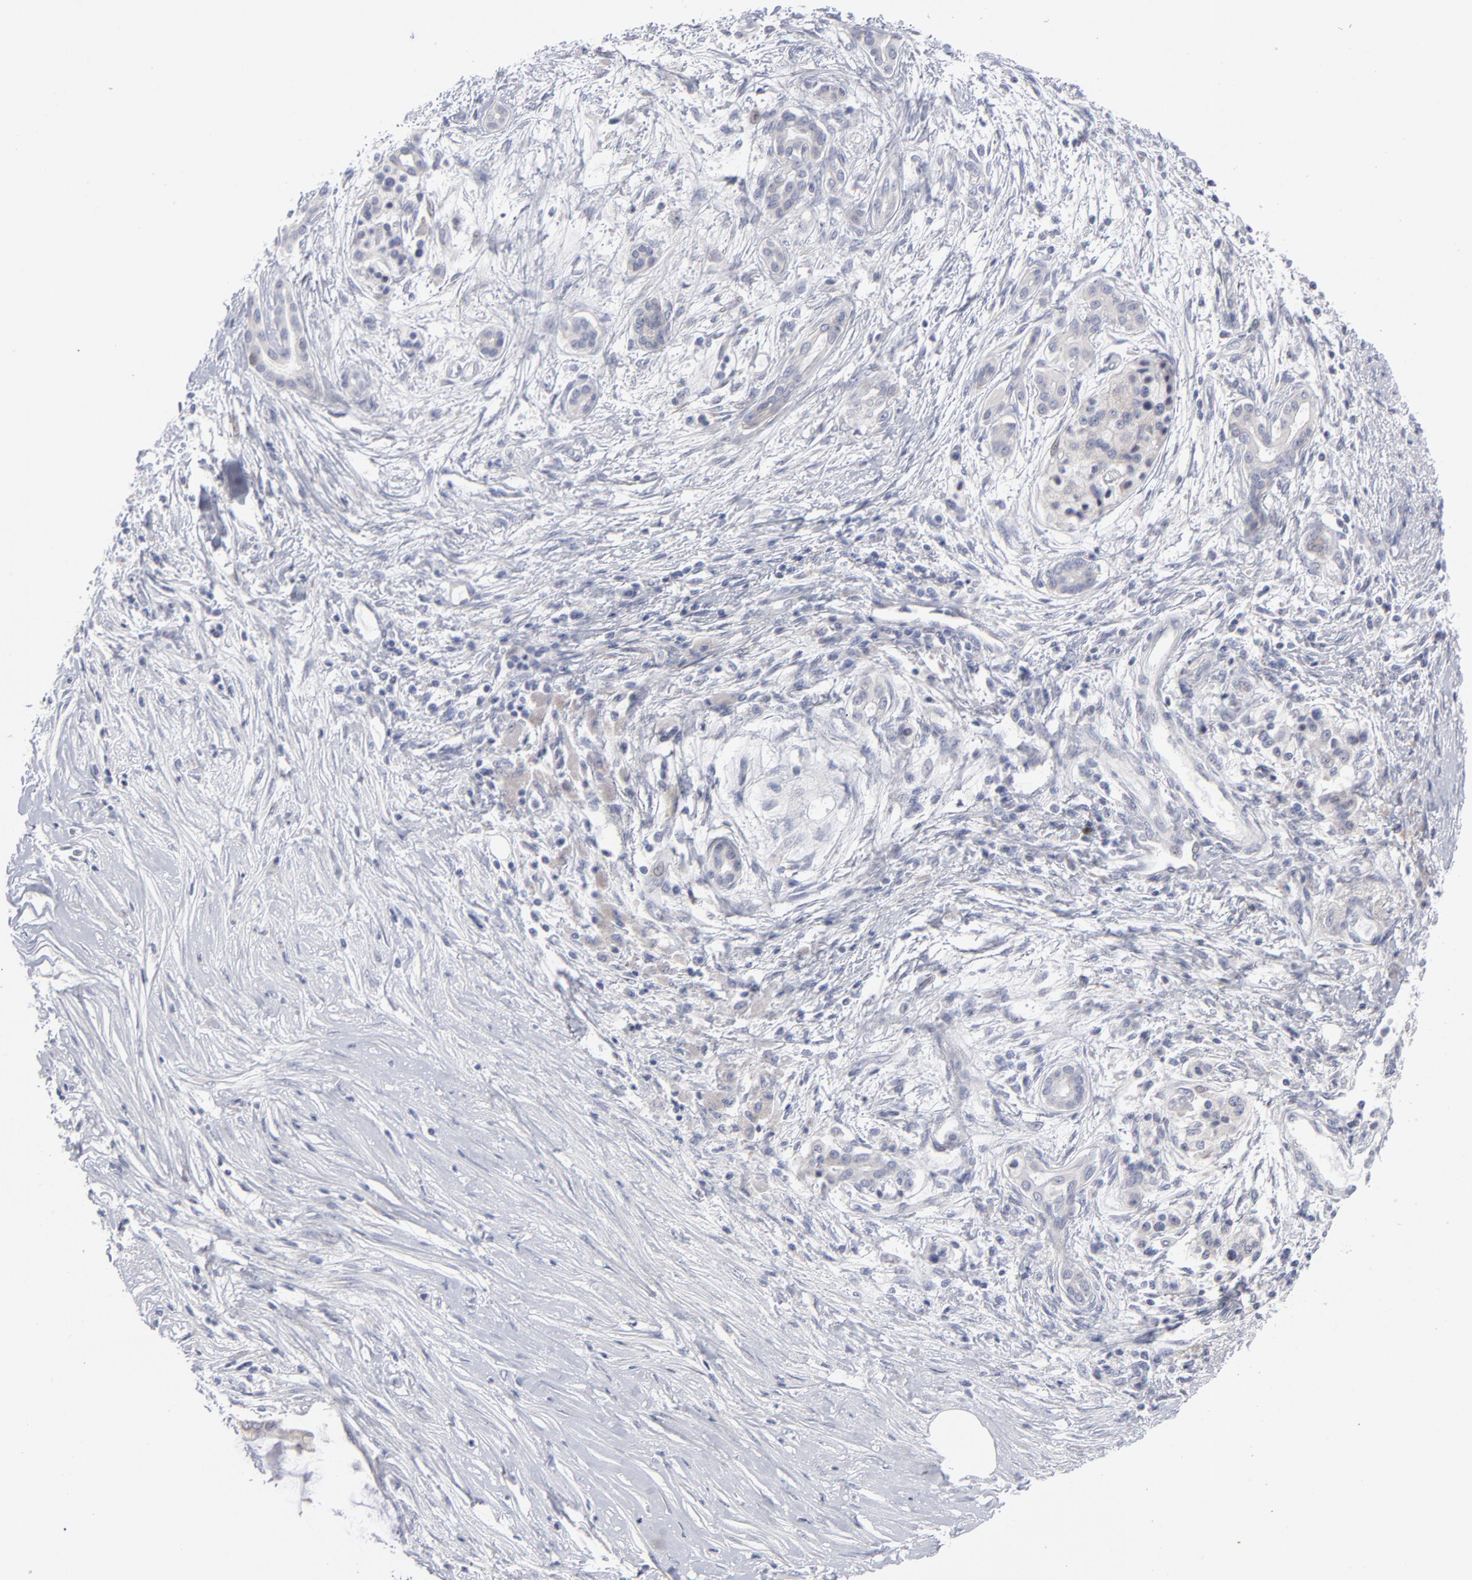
{"staining": {"intensity": "negative", "quantity": "none", "location": "none"}, "tissue": "pancreatic cancer", "cell_type": "Tumor cells", "image_type": "cancer", "snomed": [{"axis": "morphology", "description": "Adenocarcinoma, NOS"}, {"axis": "topography", "description": "Pancreas"}], "caption": "Tumor cells show no significant positivity in pancreatic adenocarcinoma.", "gene": "RPS24", "patient": {"sex": "female", "age": 59}}